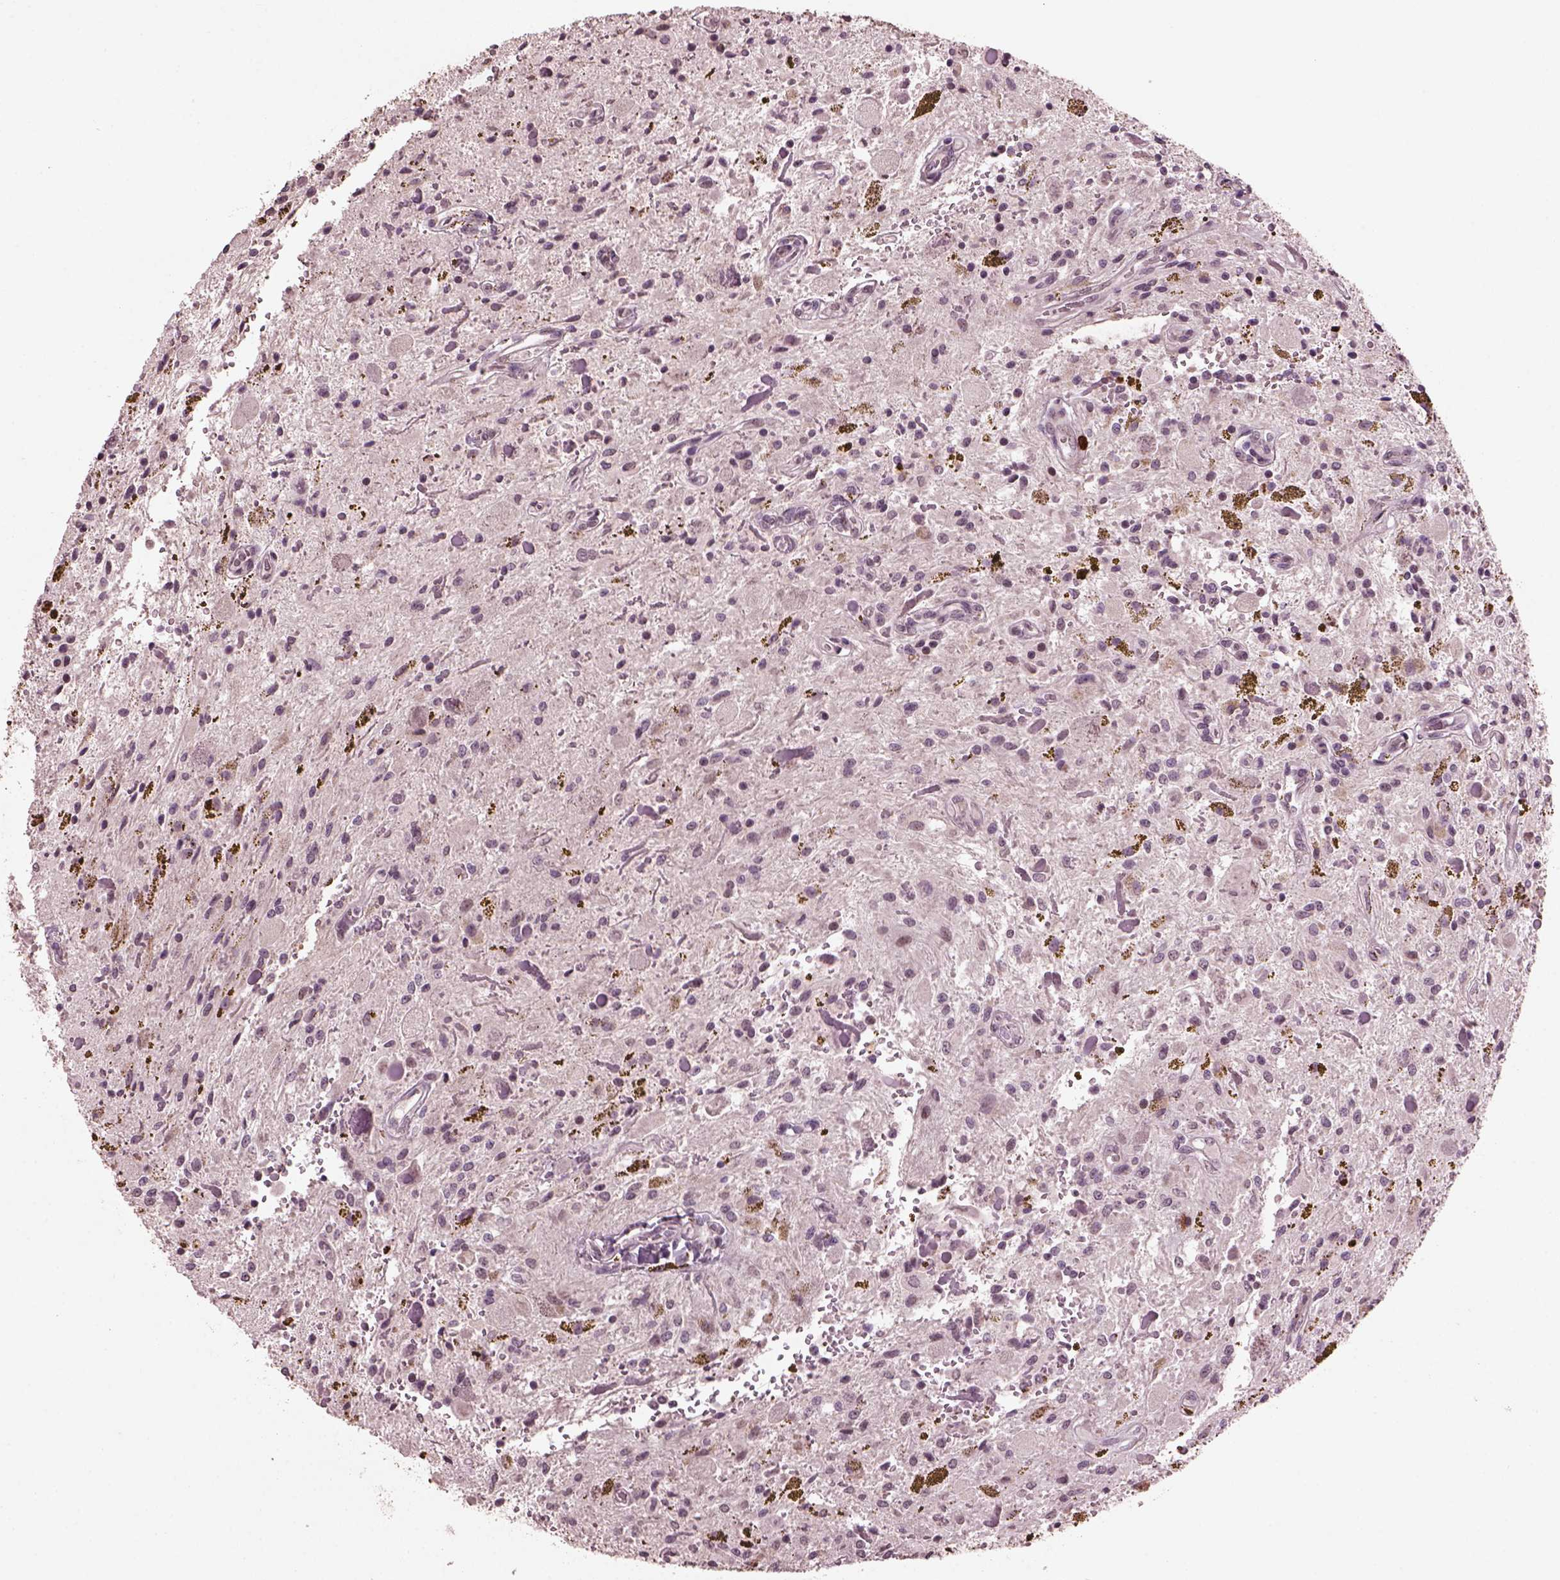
{"staining": {"intensity": "negative", "quantity": "none", "location": "none"}, "tissue": "glioma", "cell_type": "Tumor cells", "image_type": "cancer", "snomed": [{"axis": "morphology", "description": "Glioma, malignant, Low grade"}, {"axis": "topography", "description": "Cerebellum"}], "caption": "Tumor cells are negative for brown protein staining in glioma.", "gene": "IL18RAP", "patient": {"sex": "female", "age": 14}}